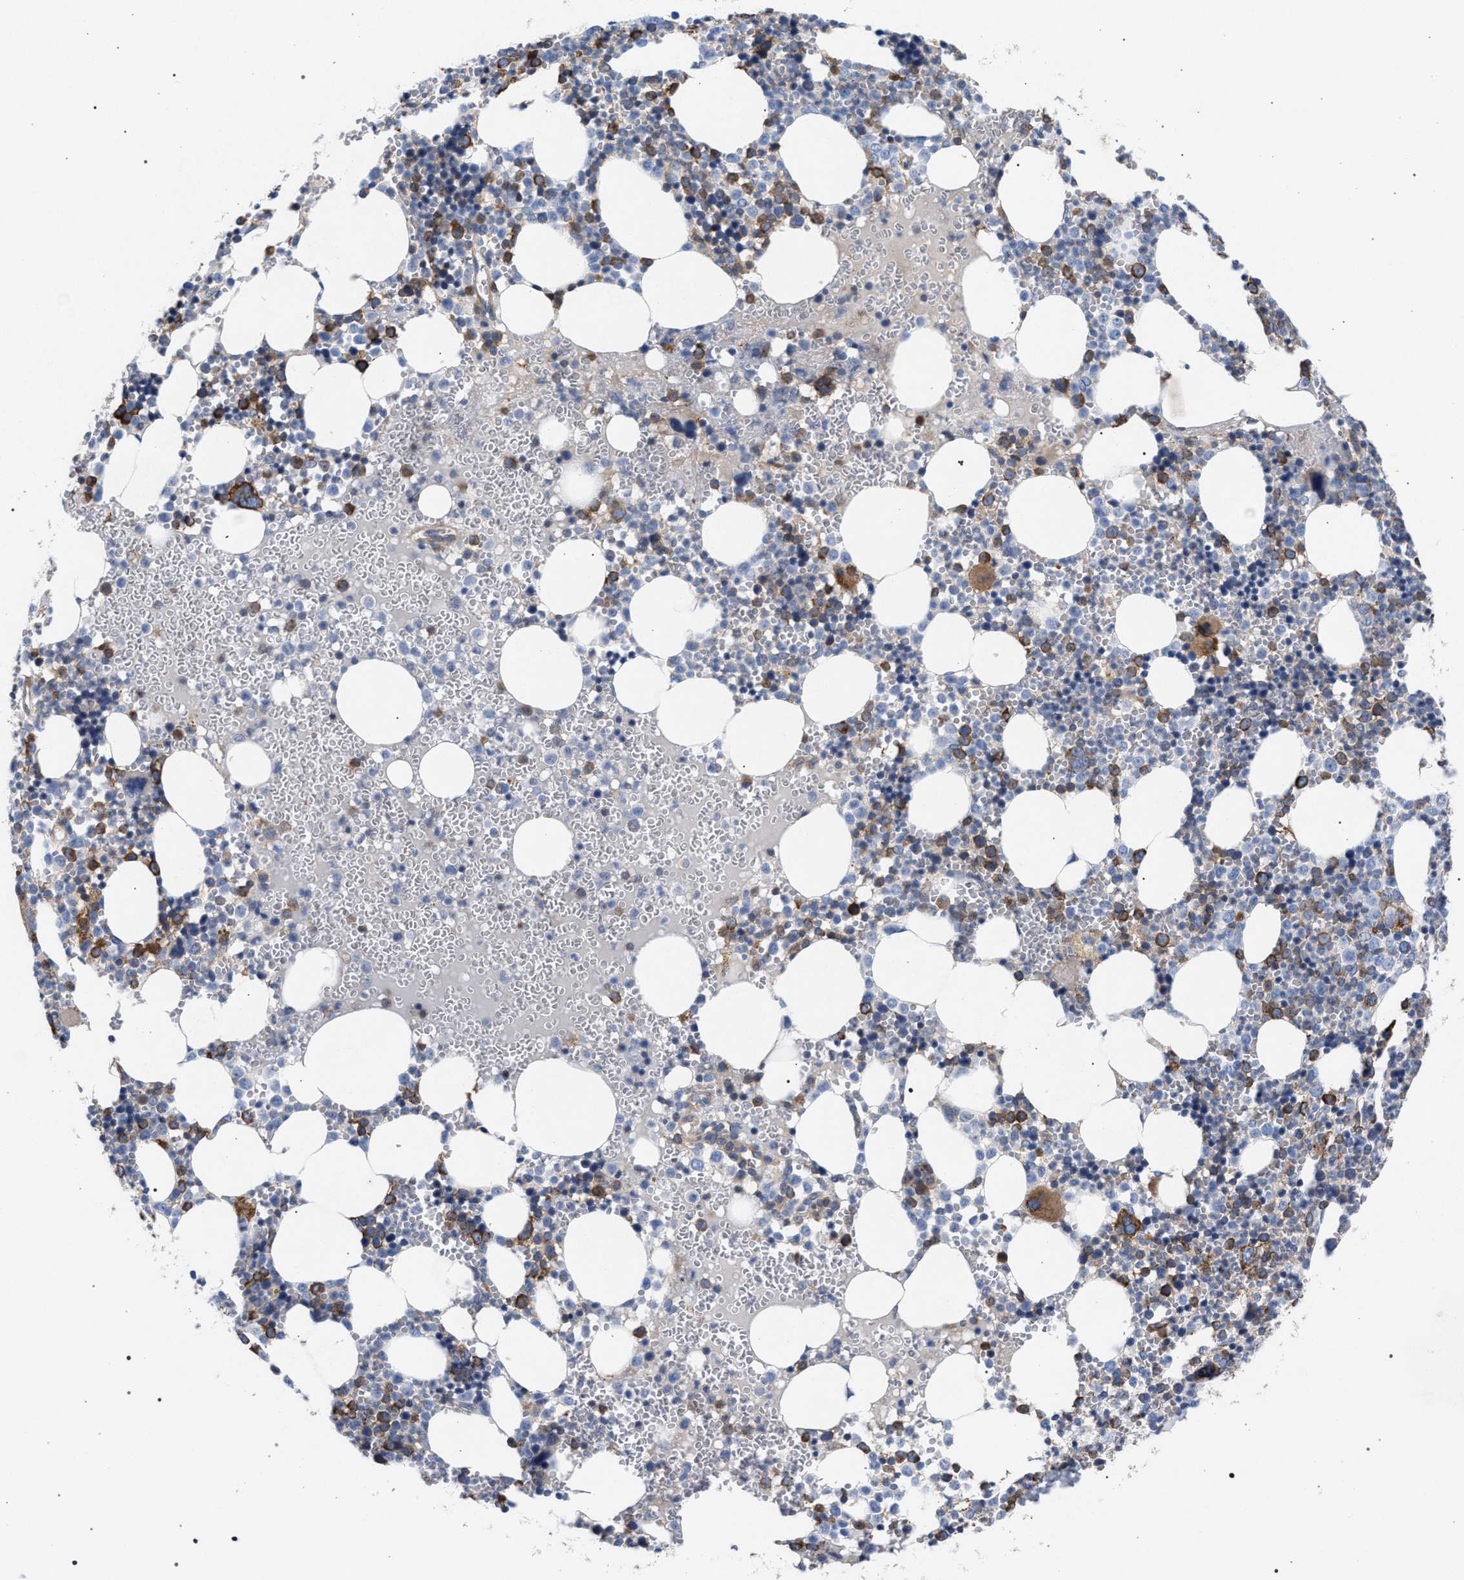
{"staining": {"intensity": "moderate", "quantity": "25%-75%", "location": "cytoplasmic/membranous"}, "tissue": "bone marrow", "cell_type": "Hematopoietic cells", "image_type": "normal", "snomed": [{"axis": "morphology", "description": "Normal tissue, NOS"}, {"axis": "morphology", "description": "Inflammation, NOS"}, {"axis": "topography", "description": "Bone marrow"}], "caption": "Bone marrow stained with immunohistochemistry displays moderate cytoplasmic/membranous staining in approximately 25%-75% of hematopoietic cells.", "gene": "CDR2L", "patient": {"sex": "female", "age": 67}}